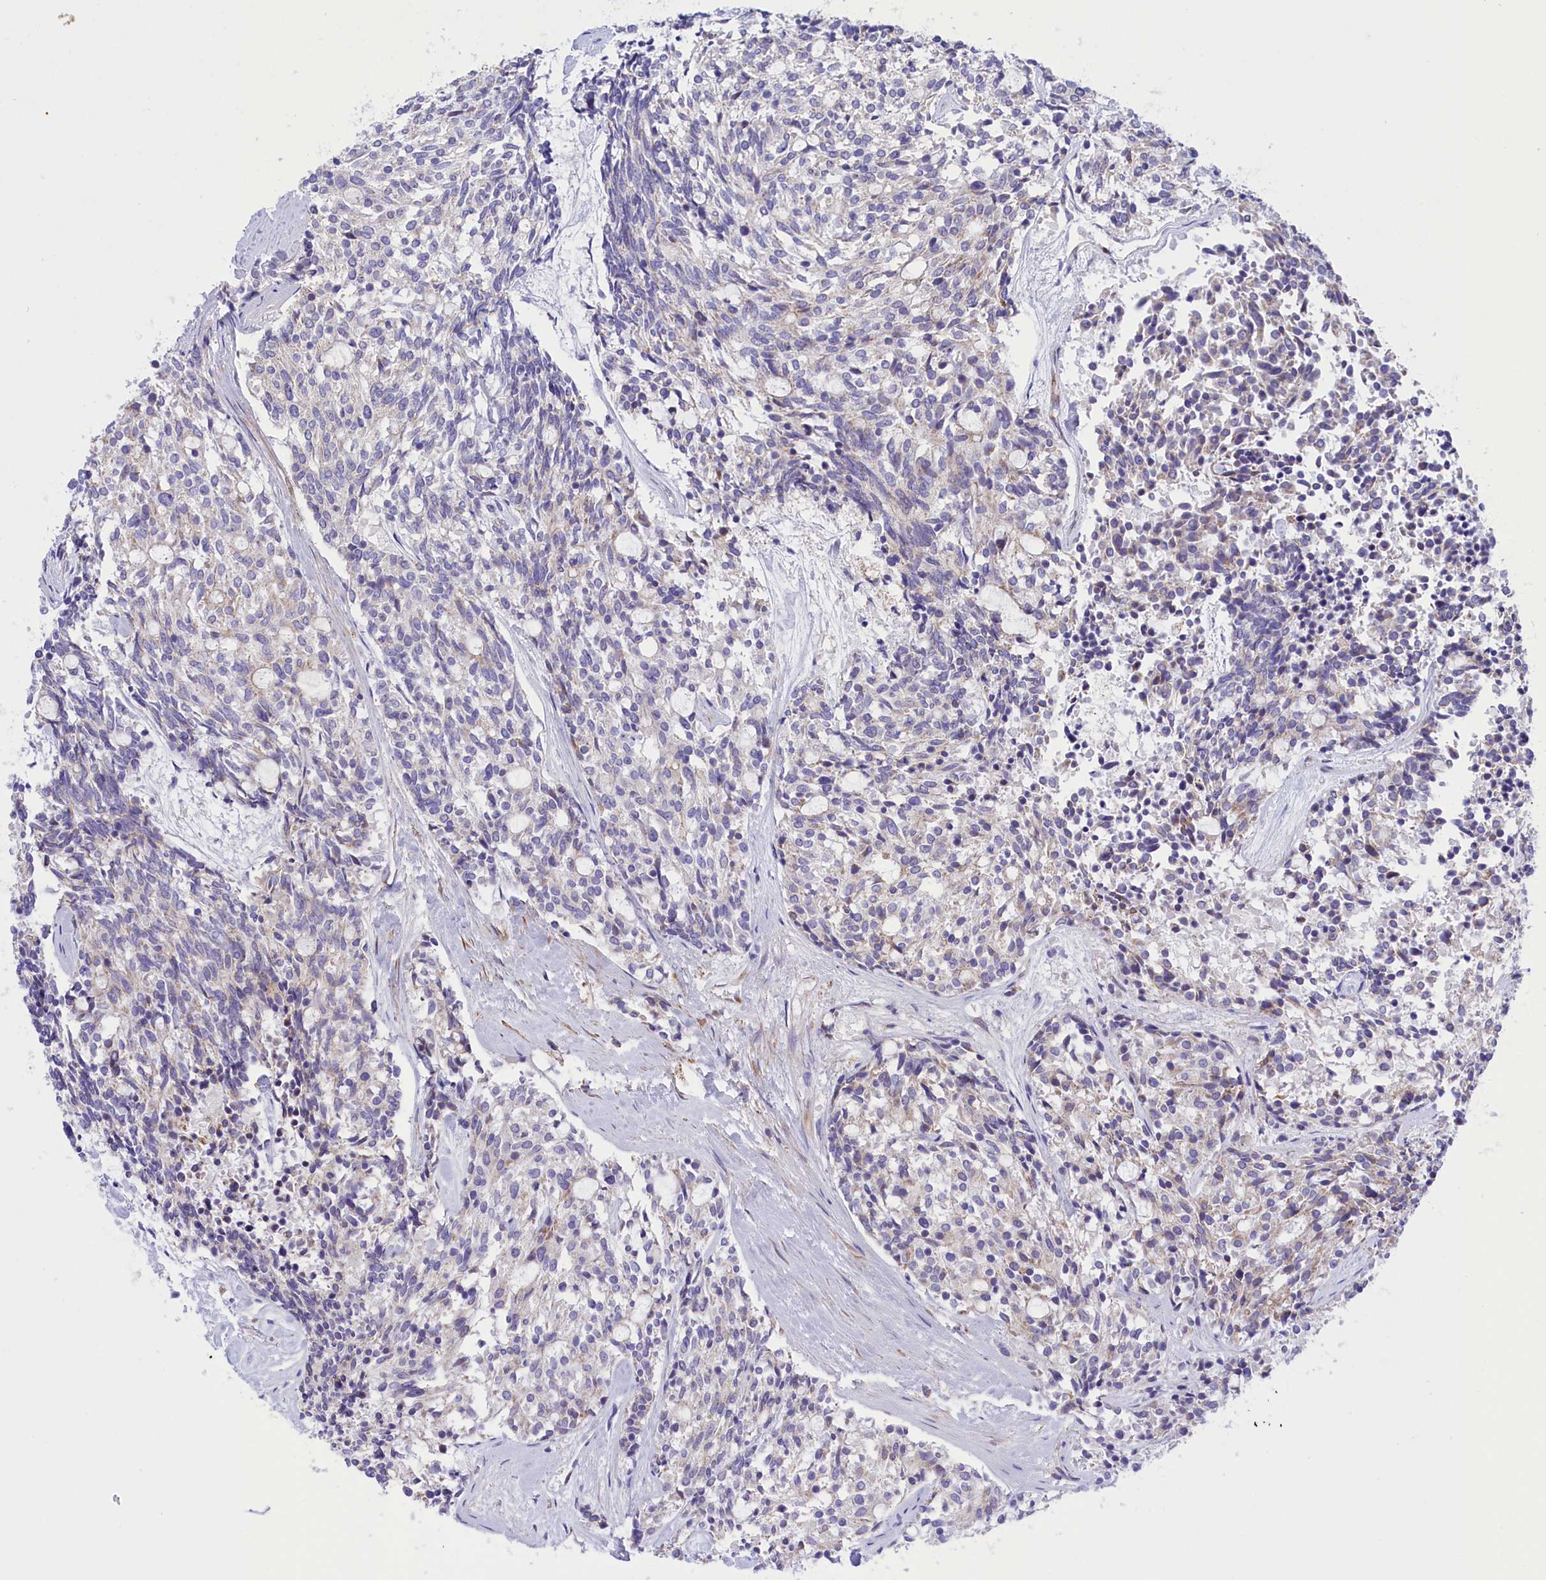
{"staining": {"intensity": "negative", "quantity": "none", "location": "none"}, "tissue": "carcinoid", "cell_type": "Tumor cells", "image_type": "cancer", "snomed": [{"axis": "morphology", "description": "Carcinoid, malignant, NOS"}, {"axis": "topography", "description": "Pancreas"}], "caption": "There is no significant positivity in tumor cells of carcinoid. Nuclei are stained in blue.", "gene": "CORO7-PAM16", "patient": {"sex": "female", "age": 54}}